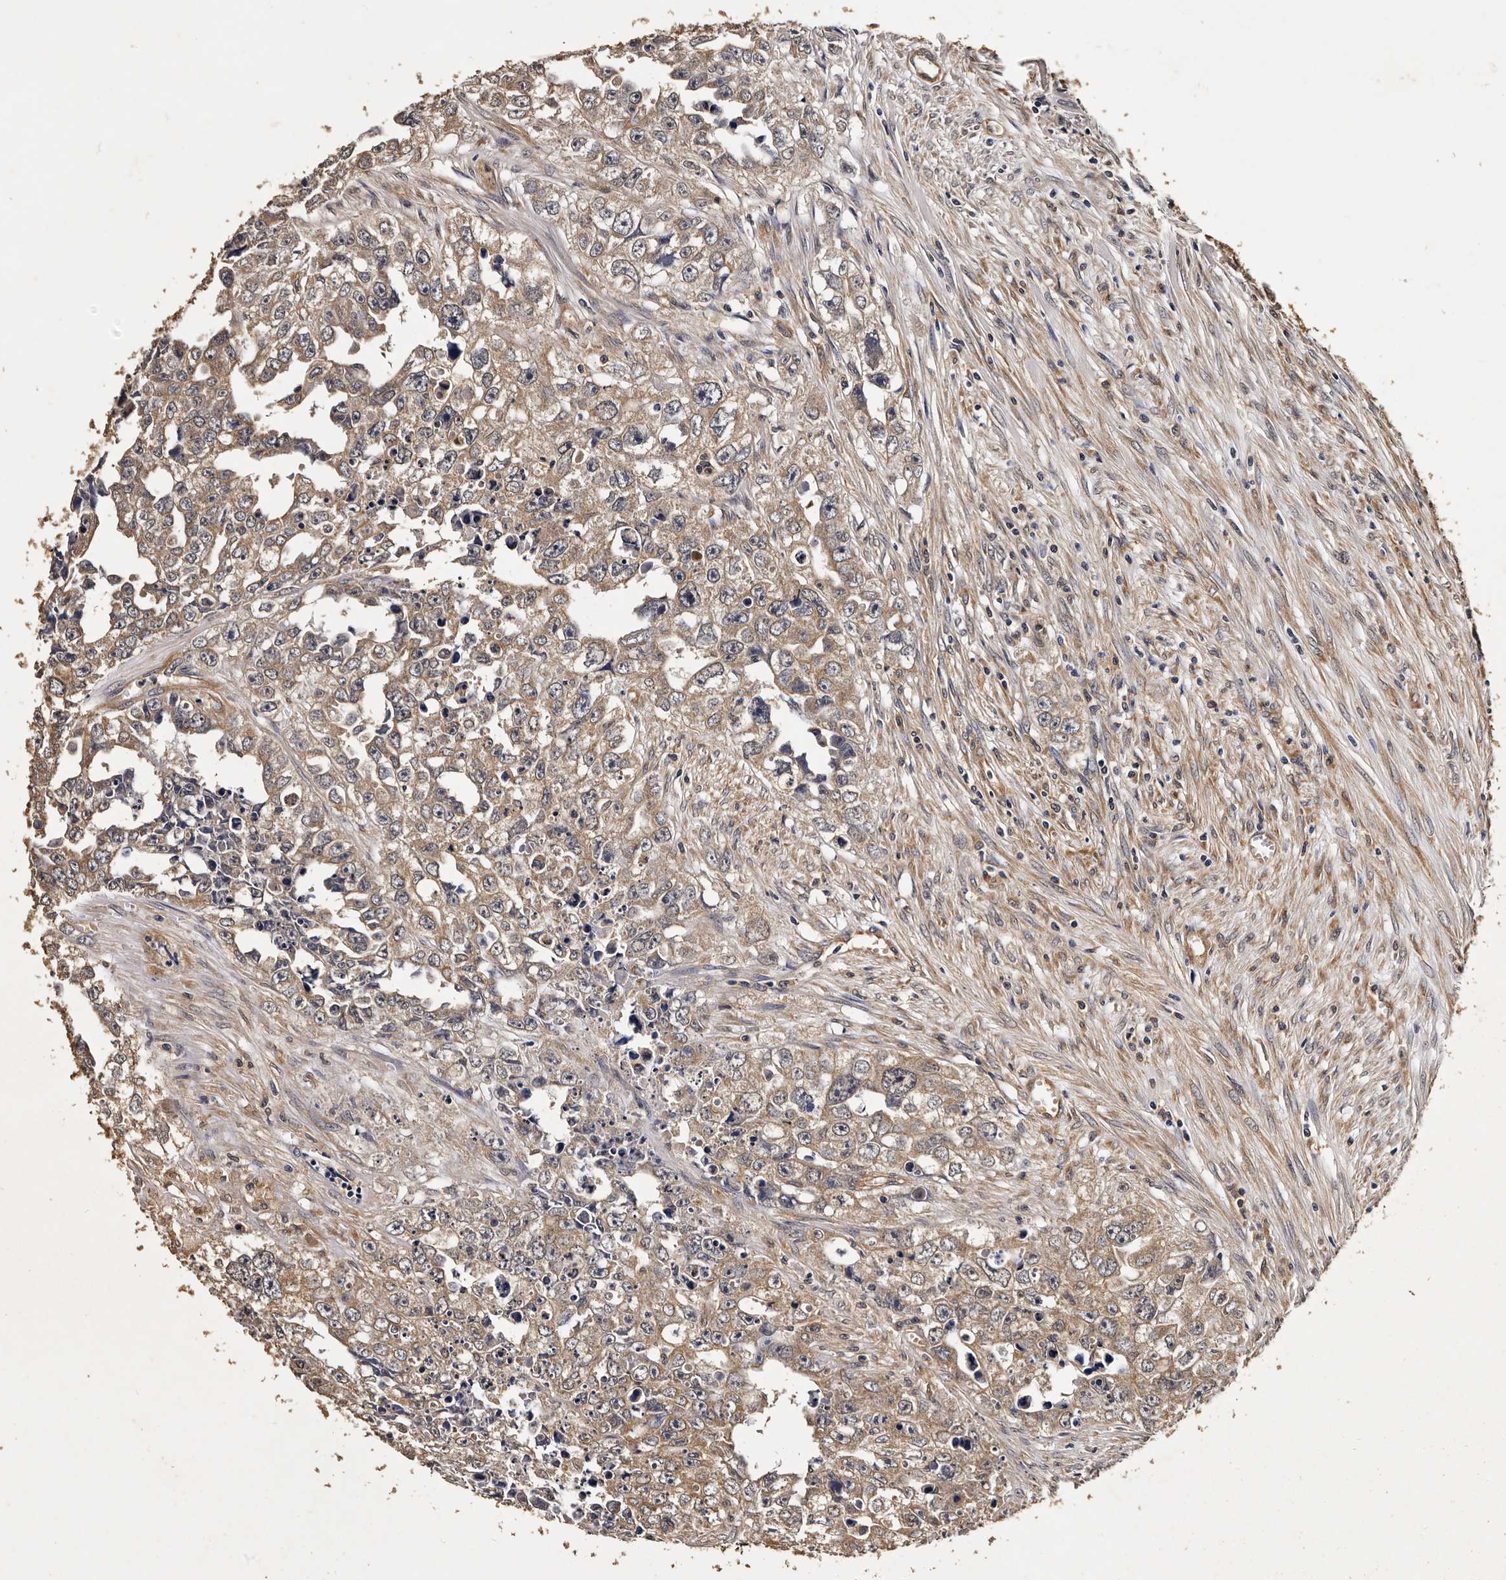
{"staining": {"intensity": "weak", "quantity": "25%-75%", "location": "cytoplasmic/membranous"}, "tissue": "testis cancer", "cell_type": "Tumor cells", "image_type": "cancer", "snomed": [{"axis": "morphology", "description": "Seminoma, NOS"}, {"axis": "morphology", "description": "Carcinoma, Embryonal, NOS"}, {"axis": "topography", "description": "Testis"}], "caption": "Immunohistochemical staining of human testis embryonal carcinoma demonstrates low levels of weak cytoplasmic/membranous protein staining in approximately 25%-75% of tumor cells.", "gene": "PARS2", "patient": {"sex": "male", "age": 43}}